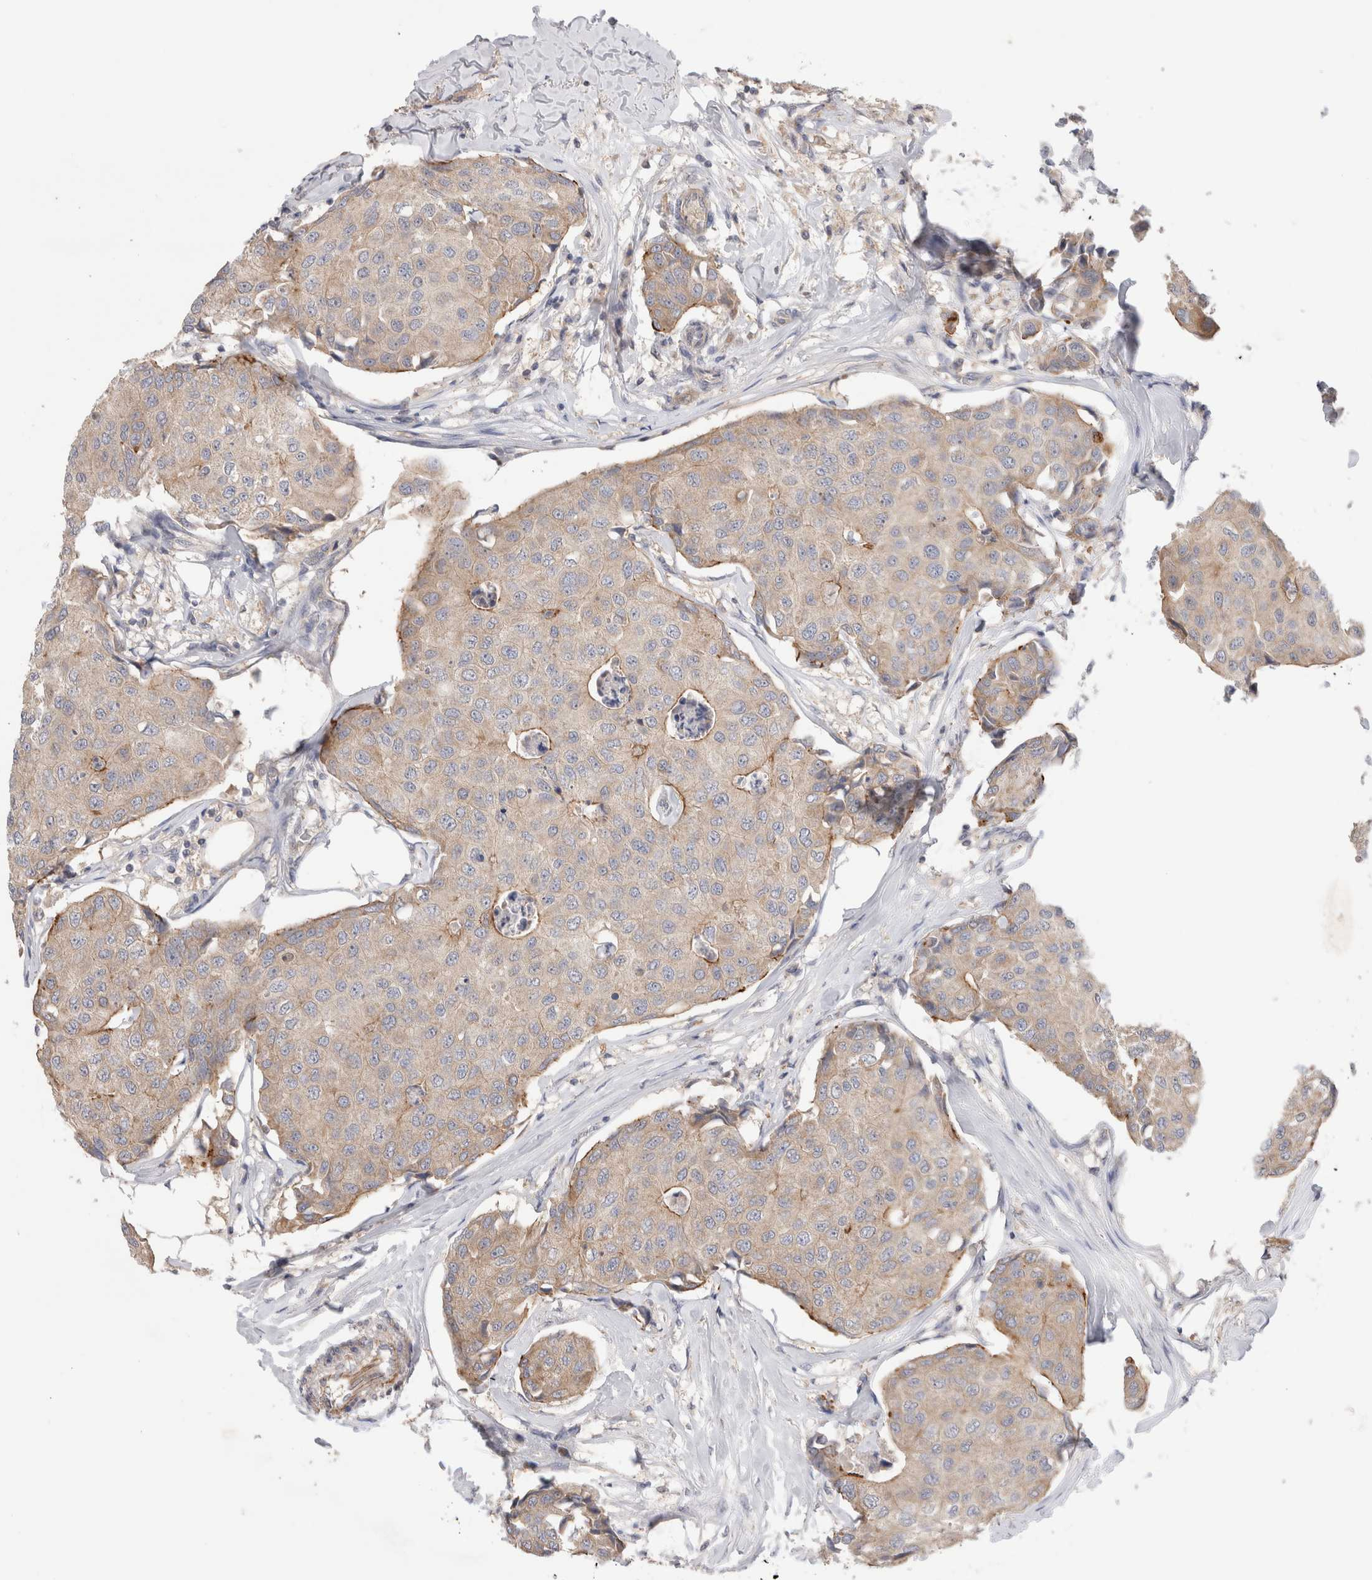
{"staining": {"intensity": "weak", "quantity": "25%-75%", "location": "cytoplasmic/membranous"}, "tissue": "breast cancer", "cell_type": "Tumor cells", "image_type": "cancer", "snomed": [{"axis": "morphology", "description": "Duct carcinoma"}, {"axis": "topography", "description": "Breast"}], "caption": "A brown stain highlights weak cytoplasmic/membranous expression of a protein in invasive ductal carcinoma (breast) tumor cells.", "gene": "IFT74", "patient": {"sex": "female", "age": 80}}